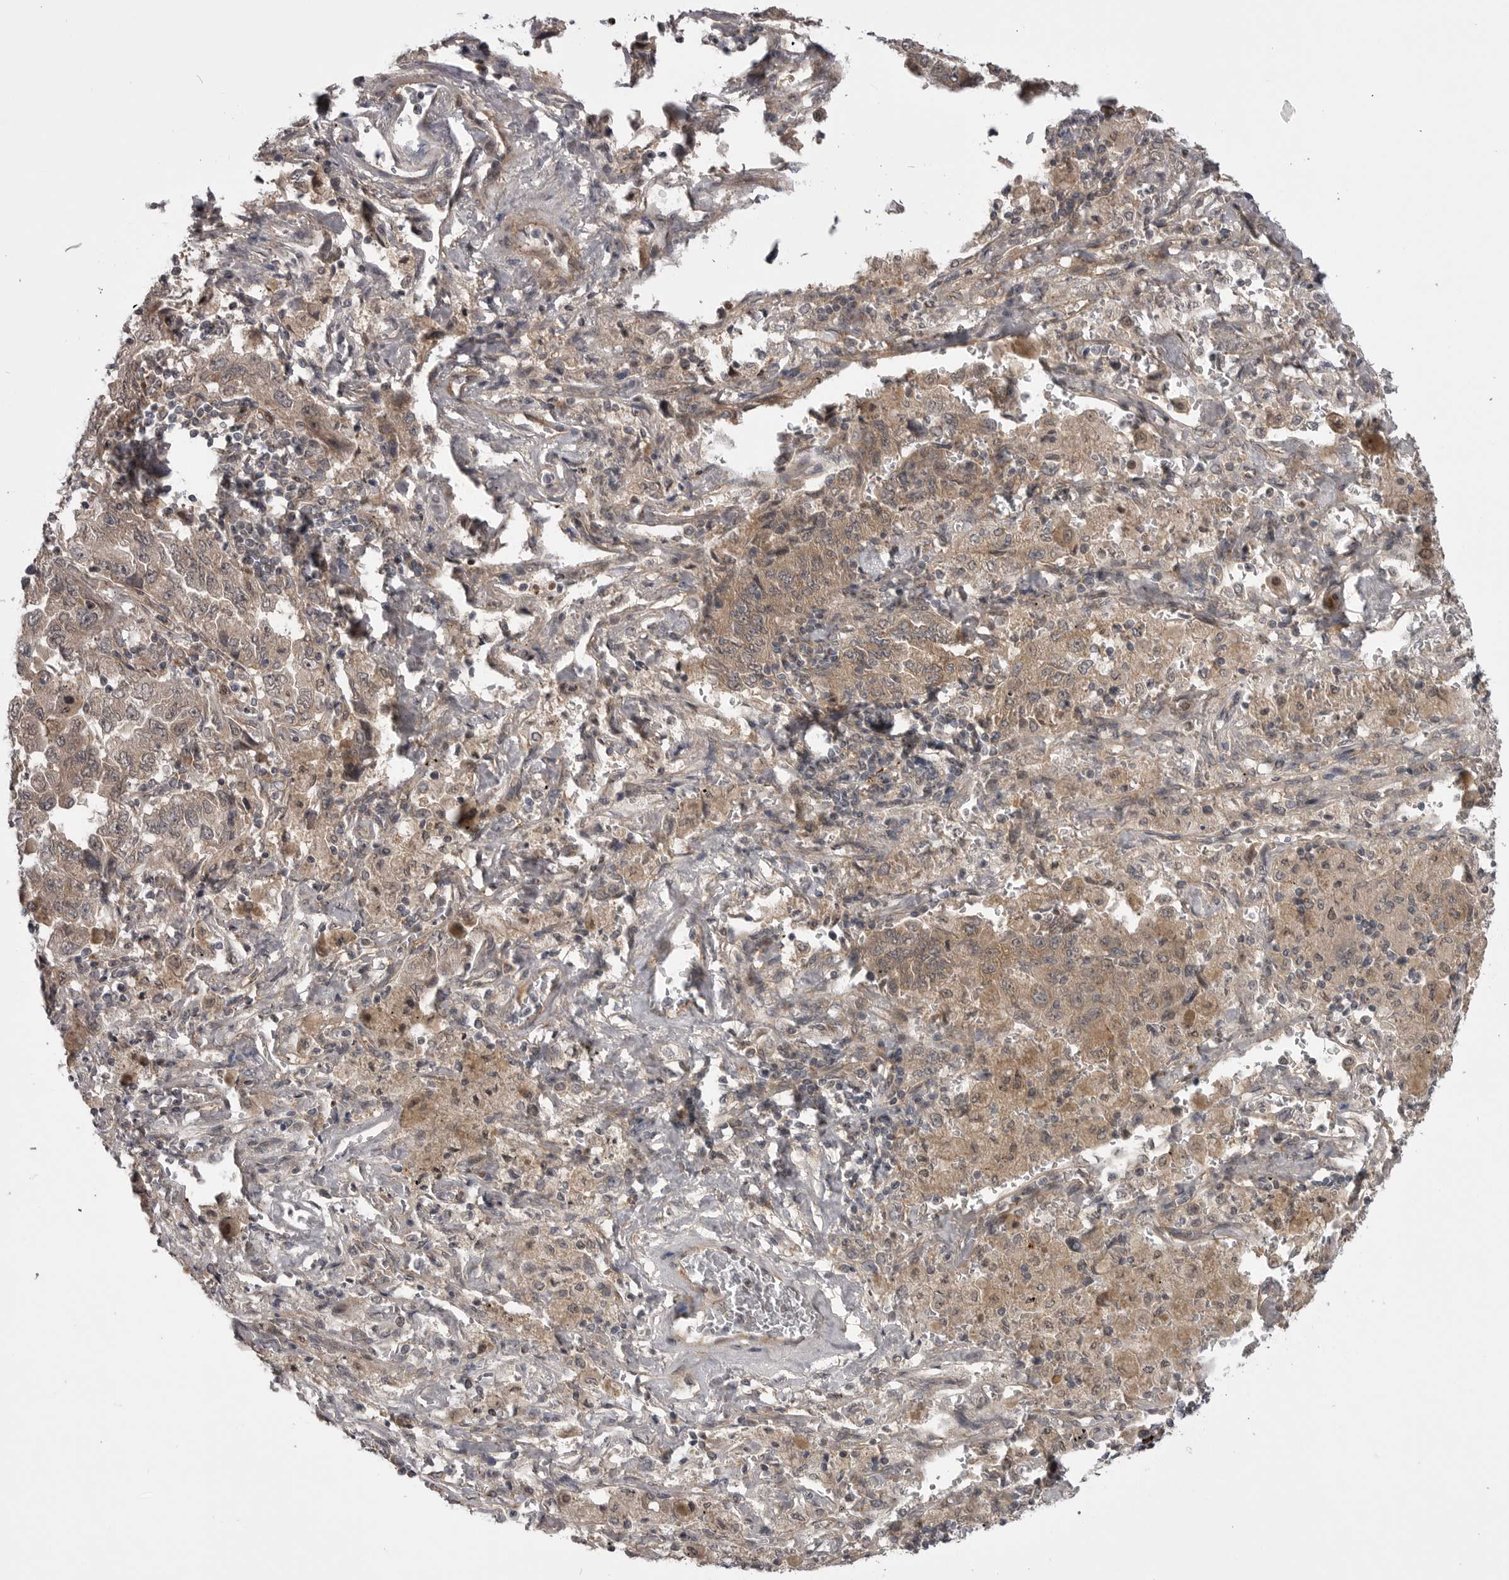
{"staining": {"intensity": "moderate", "quantity": ">75%", "location": "cytoplasmic/membranous"}, "tissue": "lung cancer", "cell_type": "Tumor cells", "image_type": "cancer", "snomed": [{"axis": "morphology", "description": "Adenocarcinoma, NOS"}, {"axis": "topography", "description": "Lung"}], "caption": "Tumor cells exhibit medium levels of moderate cytoplasmic/membranous staining in about >75% of cells in human lung adenocarcinoma.", "gene": "PDCL", "patient": {"sex": "female", "age": 51}}